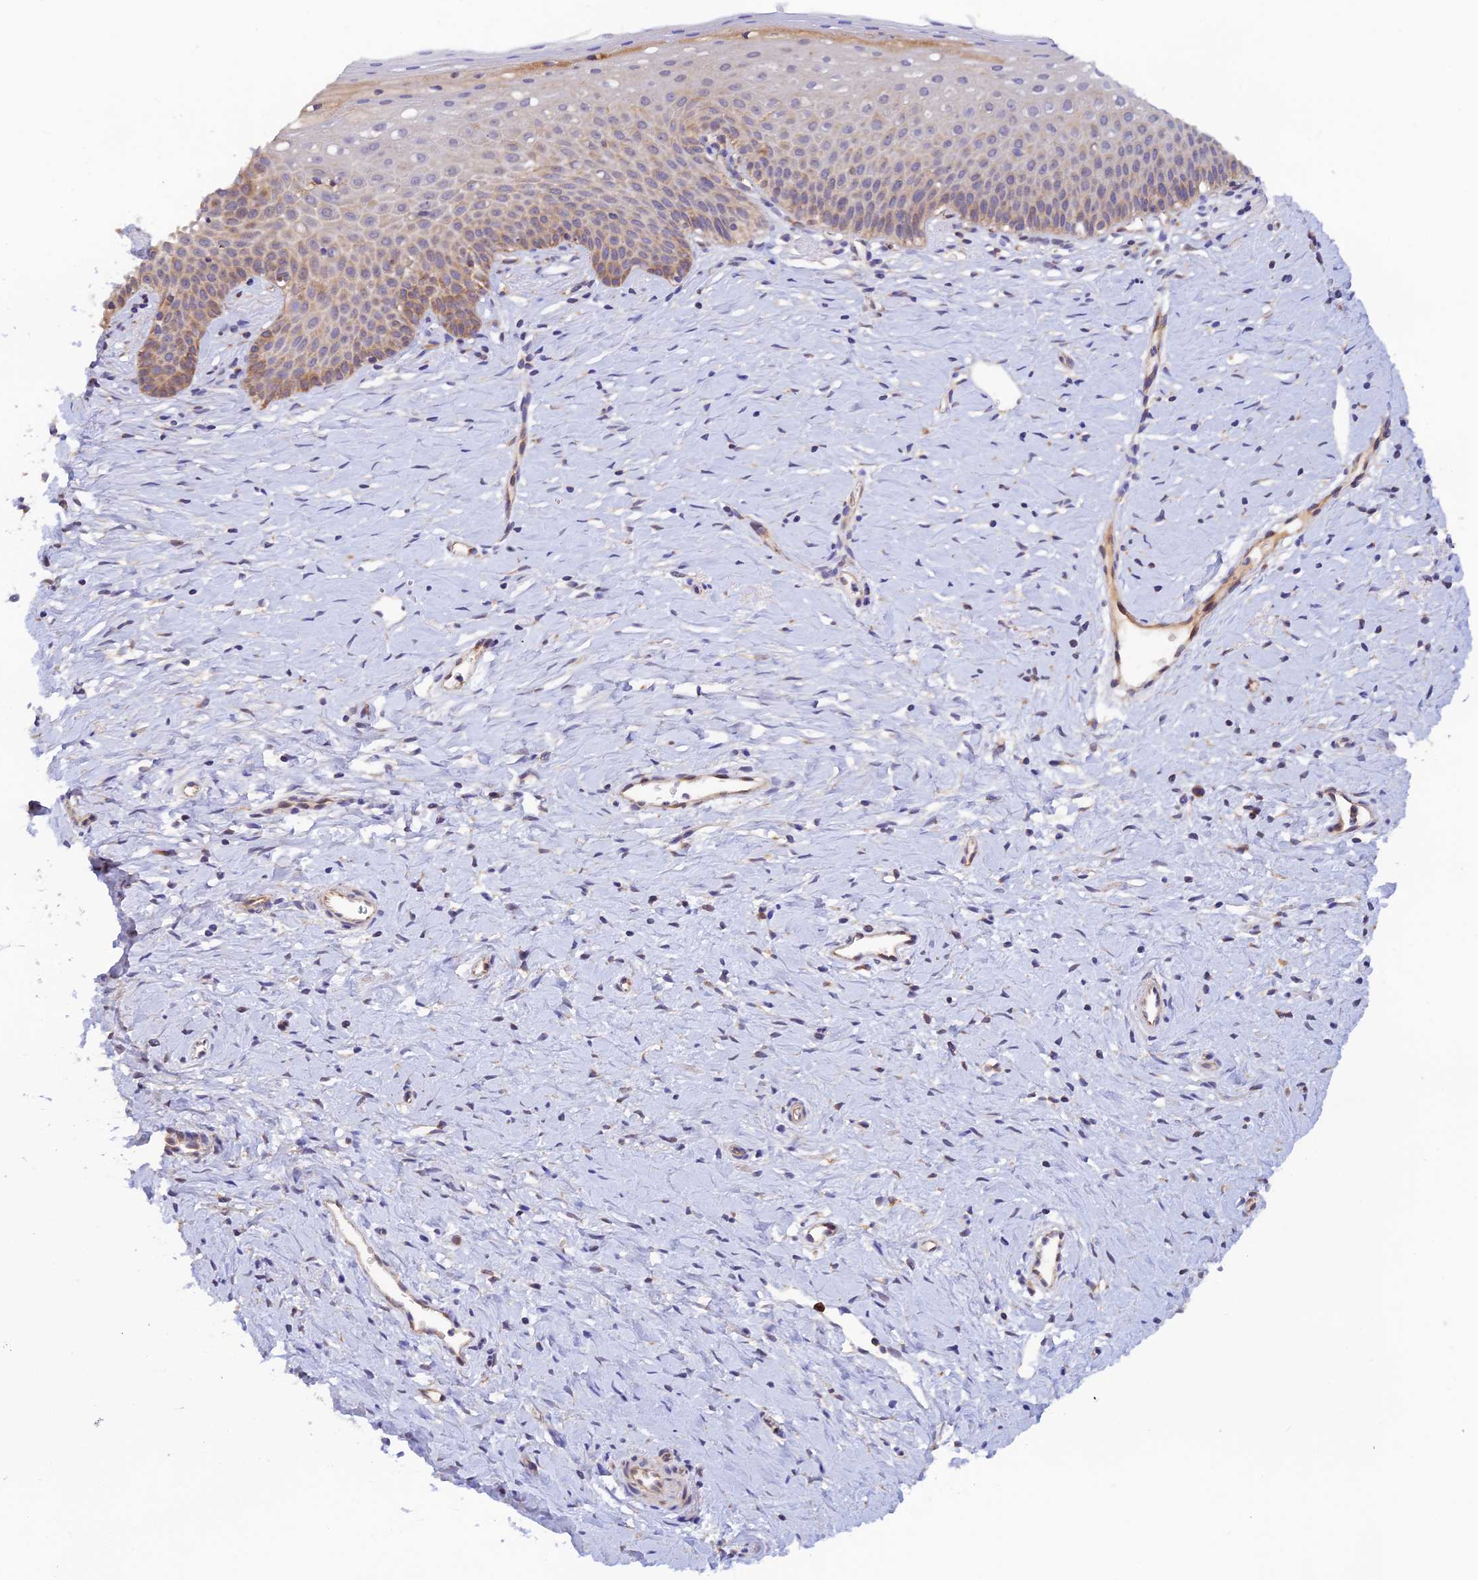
{"staining": {"intensity": "moderate", "quantity": ">75%", "location": "cytoplasmic/membranous"}, "tissue": "cervix", "cell_type": "Glandular cells", "image_type": "normal", "snomed": [{"axis": "morphology", "description": "Normal tissue, NOS"}, {"axis": "topography", "description": "Cervix"}], "caption": "Protein analysis of normal cervix displays moderate cytoplasmic/membranous staining in about >75% of glandular cells.", "gene": "RANBP6", "patient": {"sex": "female", "age": 36}}